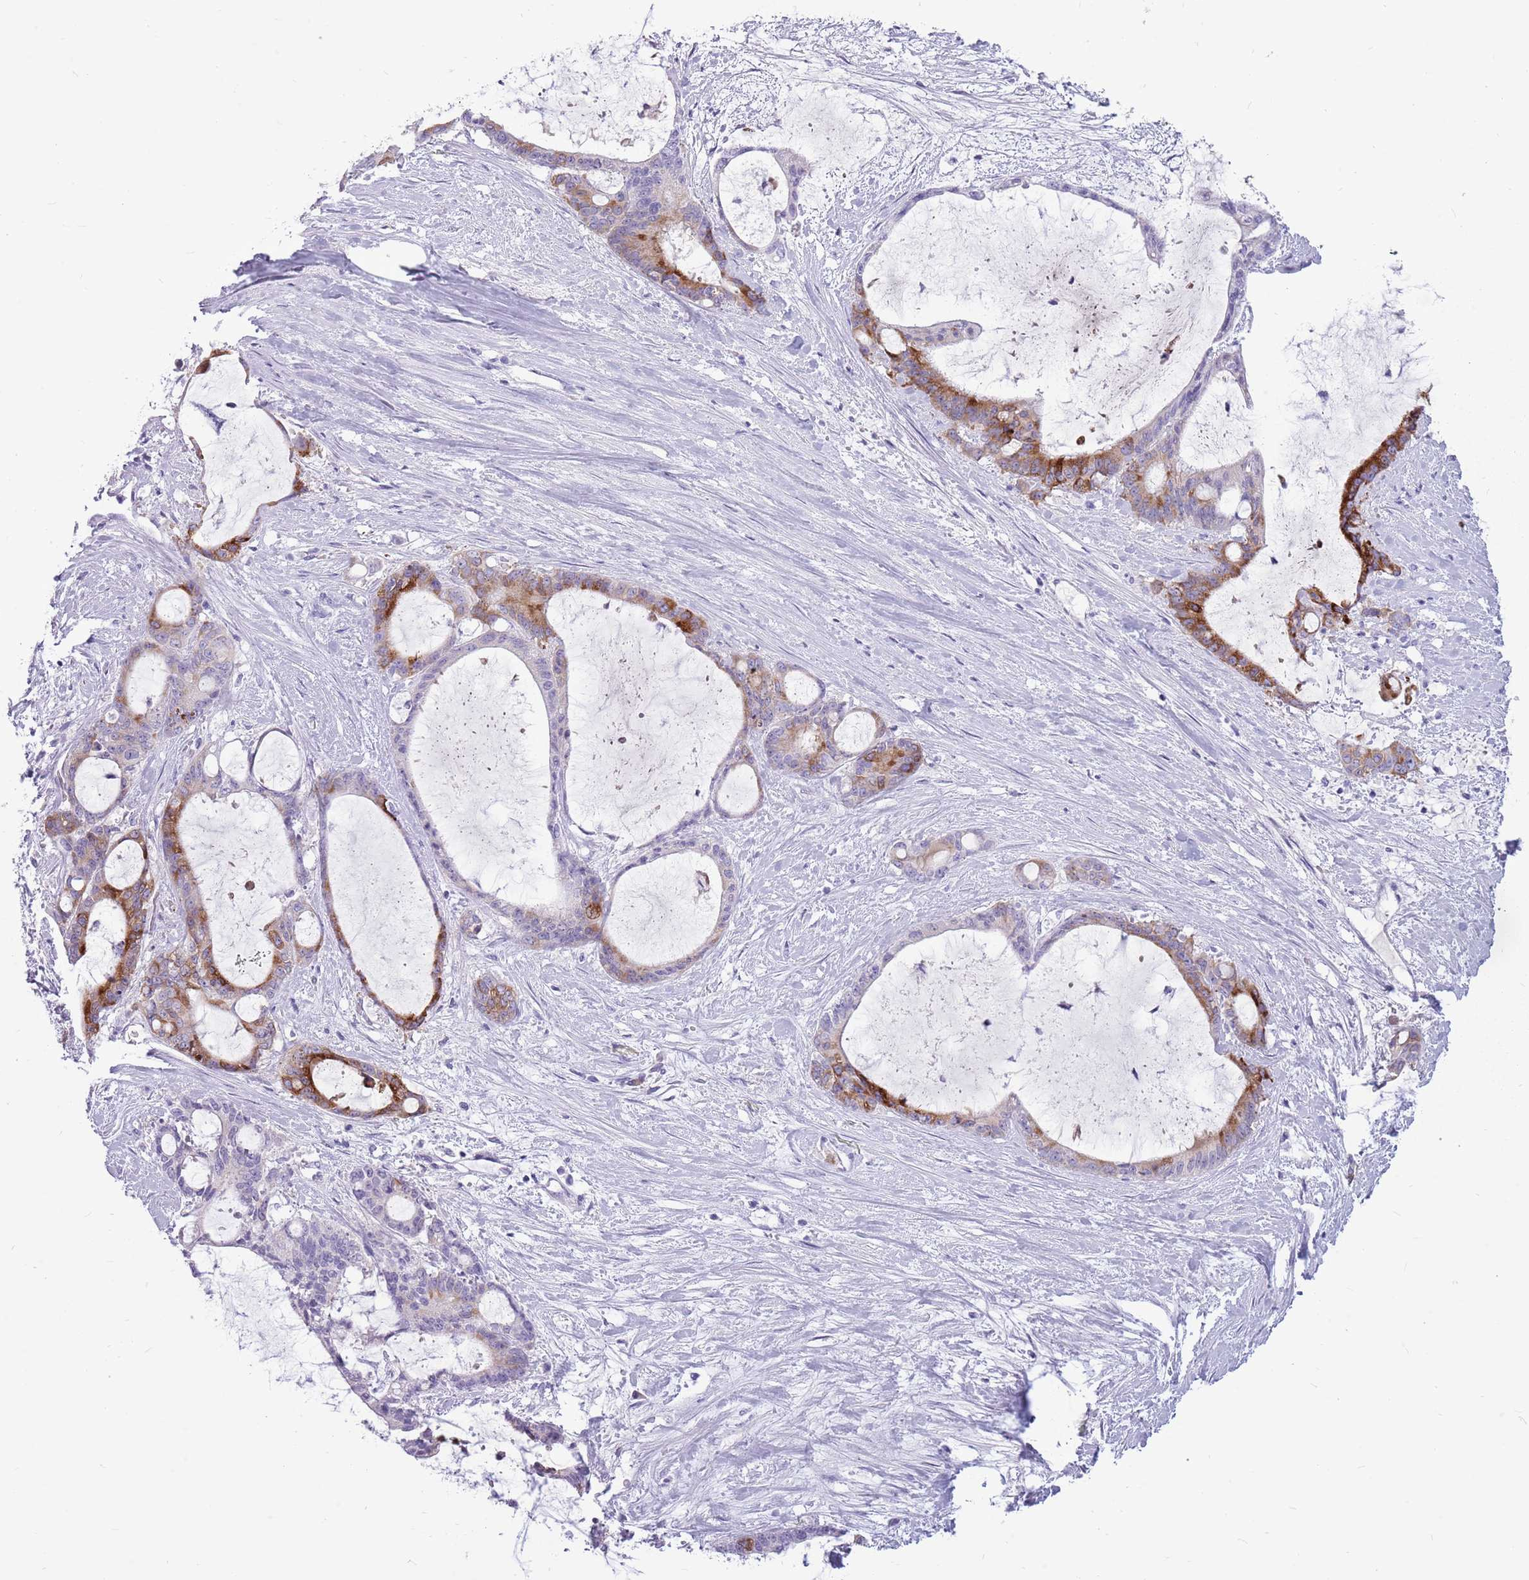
{"staining": {"intensity": "strong", "quantity": "<25%", "location": "cytoplasmic/membranous"}, "tissue": "liver cancer", "cell_type": "Tumor cells", "image_type": "cancer", "snomed": [{"axis": "morphology", "description": "Normal tissue, NOS"}, {"axis": "morphology", "description": "Cholangiocarcinoma"}, {"axis": "topography", "description": "Liver"}, {"axis": "topography", "description": "Peripheral nerve tissue"}], "caption": "Protein staining of cholangiocarcinoma (liver) tissue reveals strong cytoplasmic/membranous expression in about <25% of tumor cells. (IHC, brightfield microscopy, high magnification).", "gene": "ZNF425", "patient": {"sex": "female", "age": 73}}